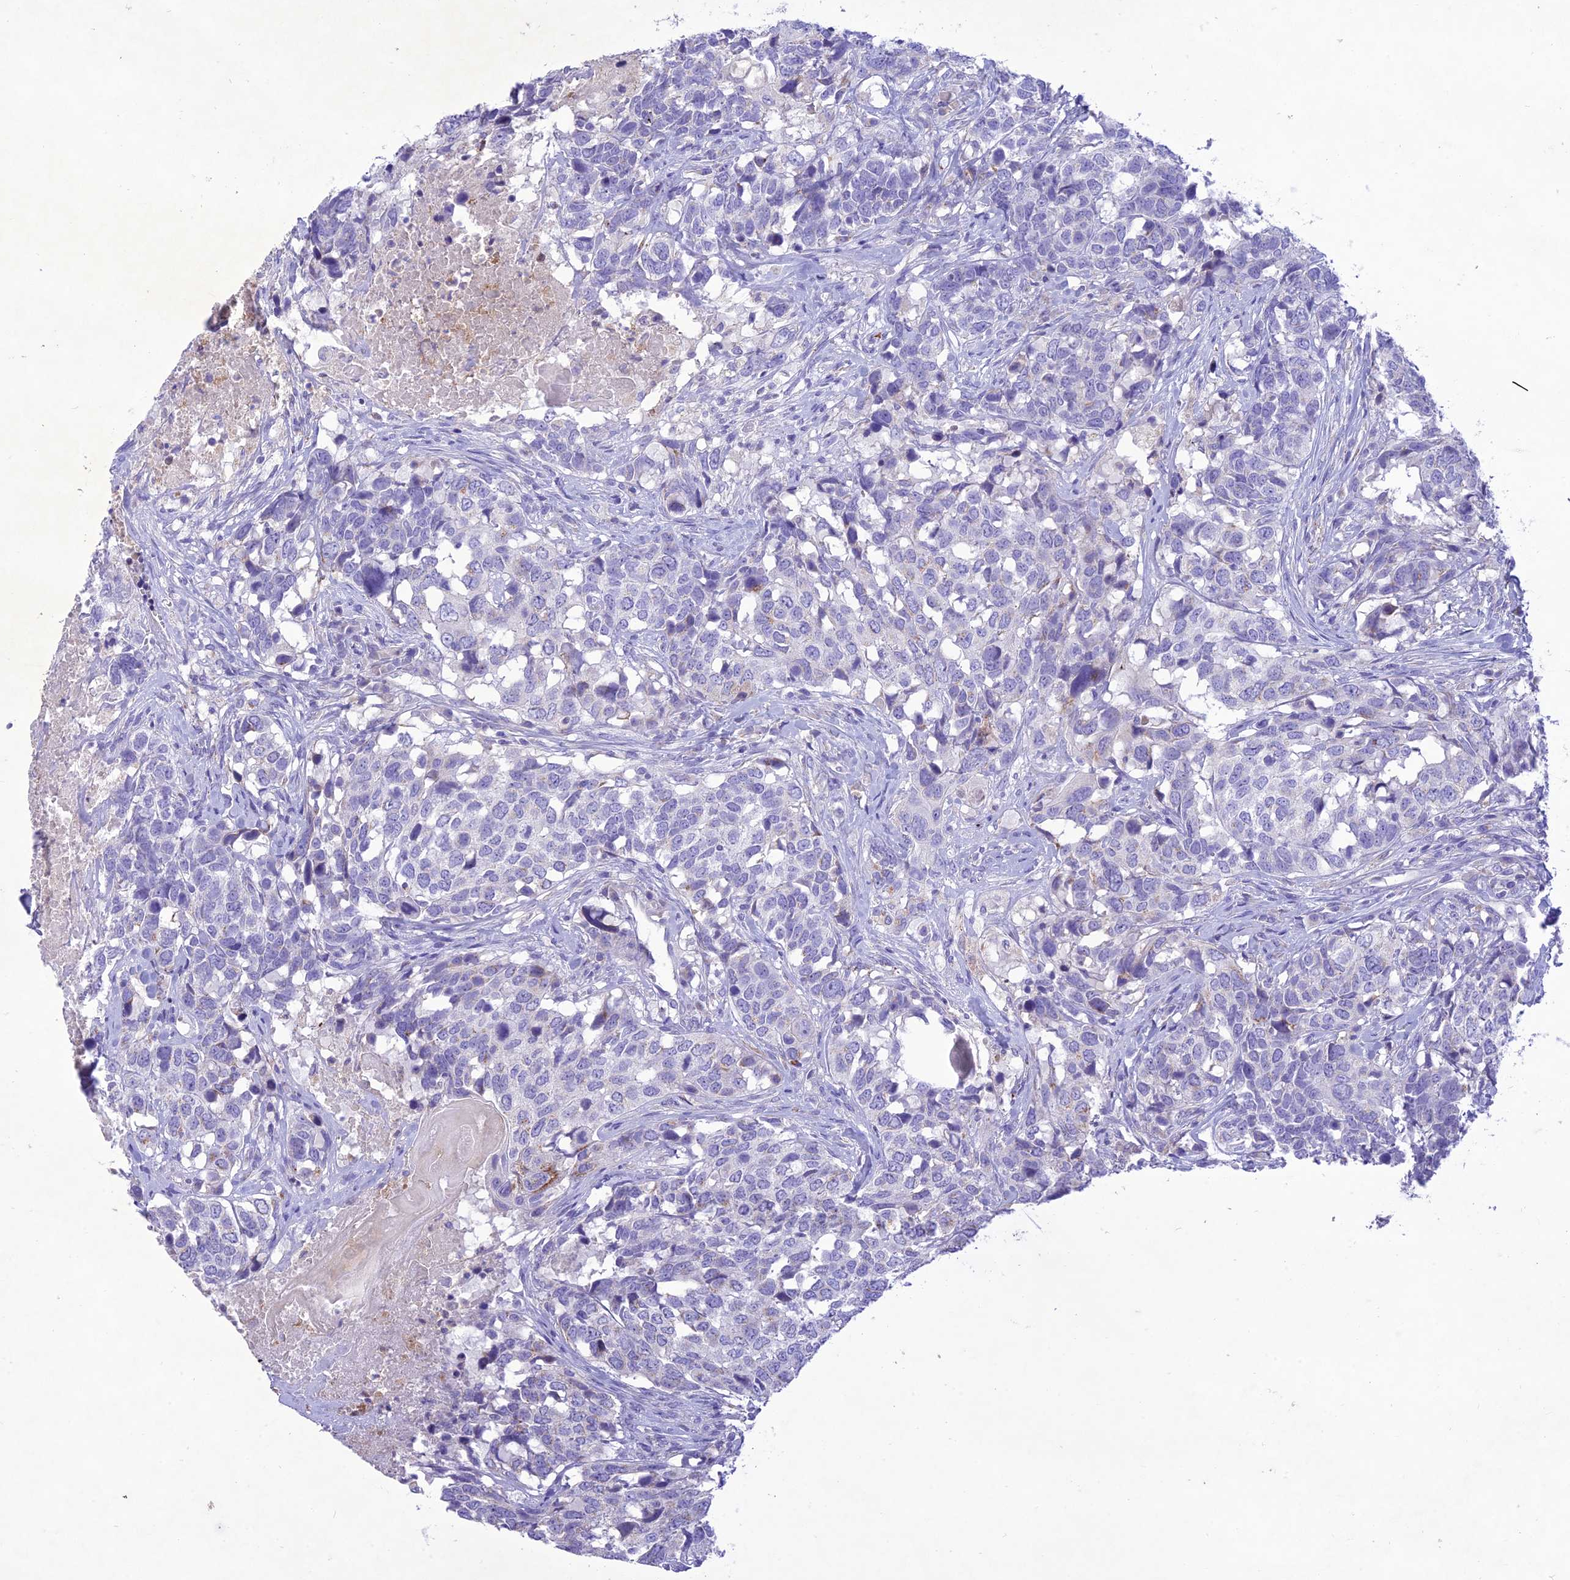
{"staining": {"intensity": "negative", "quantity": "none", "location": "none"}, "tissue": "head and neck cancer", "cell_type": "Tumor cells", "image_type": "cancer", "snomed": [{"axis": "morphology", "description": "Squamous cell carcinoma, NOS"}, {"axis": "topography", "description": "Head-Neck"}], "caption": "Tumor cells are negative for protein expression in human squamous cell carcinoma (head and neck).", "gene": "SLC13A5", "patient": {"sex": "male", "age": 66}}